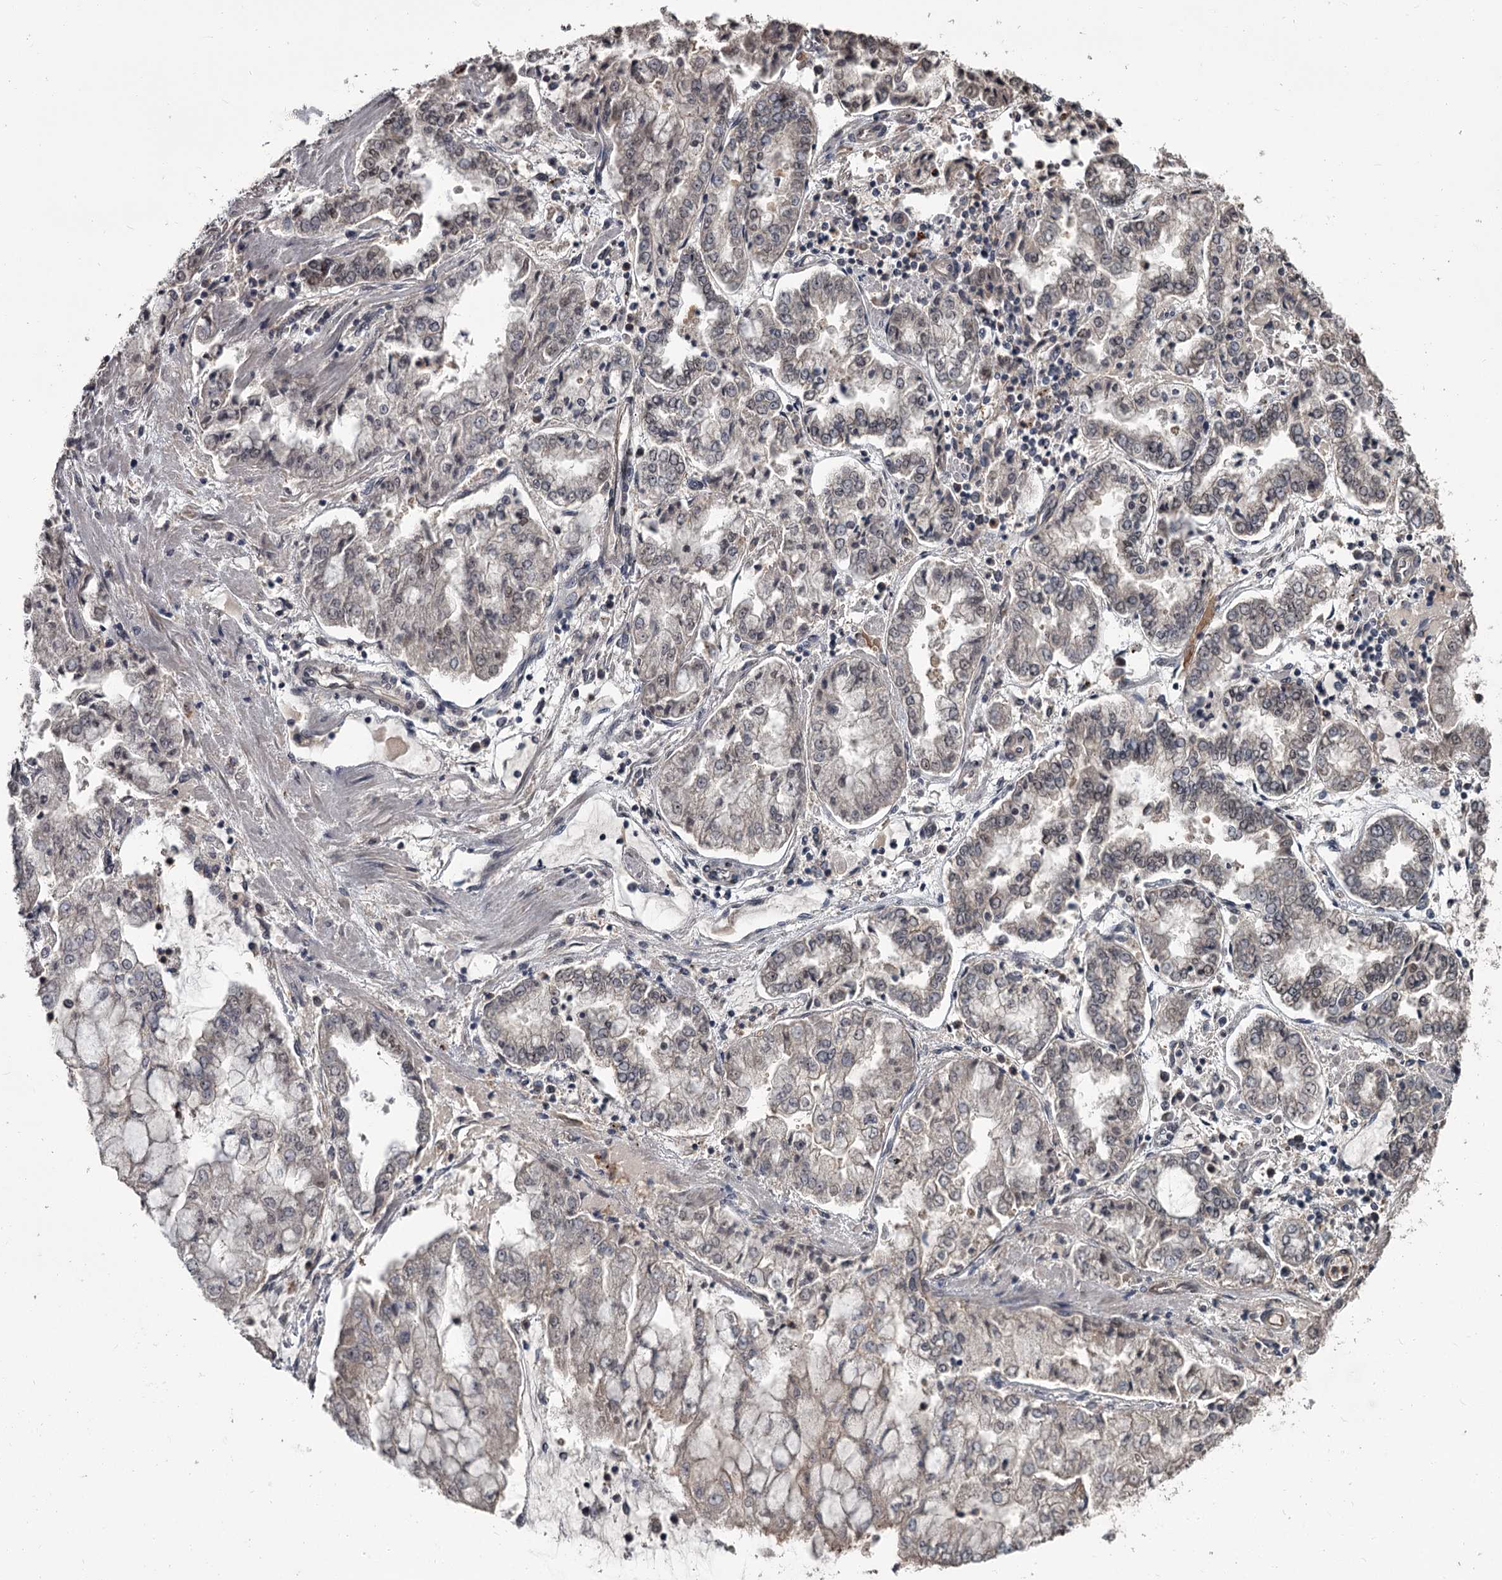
{"staining": {"intensity": "weak", "quantity": "<25%", "location": "cytoplasmic/membranous,nuclear"}, "tissue": "stomach cancer", "cell_type": "Tumor cells", "image_type": "cancer", "snomed": [{"axis": "morphology", "description": "Adenocarcinoma, NOS"}, {"axis": "topography", "description": "Stomach"}], "caption": "Human stomach cancer (adenocarcinoma) stained for a protein using immunohistochemistry (IHC) reveals no staining in tumor cells.", "gene": "PRPF40B", "patient": {"sex": "male", "age": 76}}